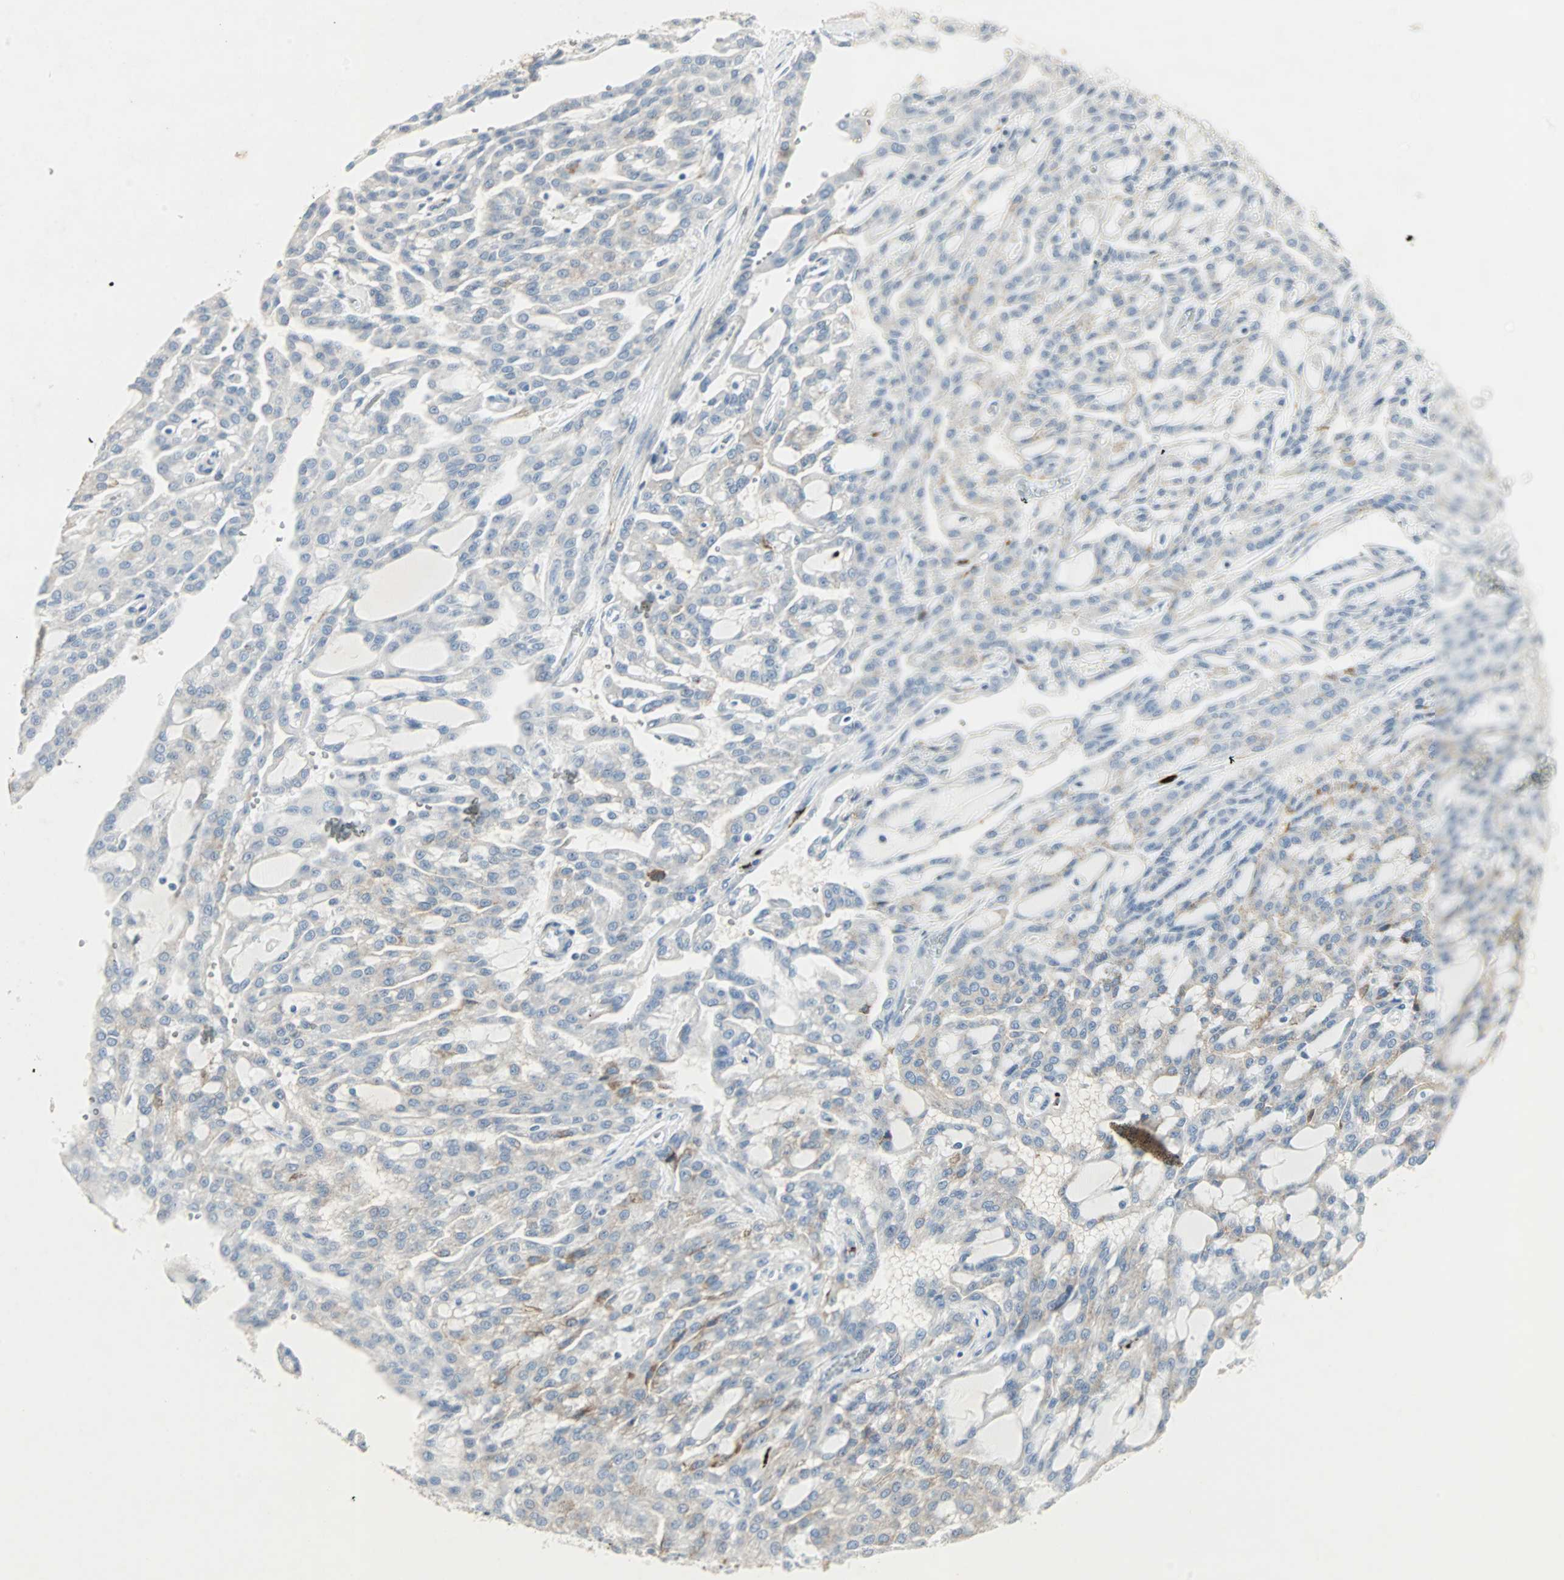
{"staining": {"intensity": "weak", "quantity": "25%-75%", "location": "cytoplasmic/membranous"}, "tissue": "renal cancer", "cell_type": "Tumor cells", "image_type": "cancer", "snomed": [{"axis": "morphology", "description": "Adenocarcinoma, NOS"}, {"axis": "topography", "description": "Kidney"}], "caption": "Immunohistochemistry histopathology image of human renal cancer (adenocarcinoma) stained for a protein (brown), which demonstrates low levels of weak cytoplasmic/membranous positivity in approximately 25%-75% of tumor cells.", "gene": "CEACAM6", "patient": {"sex": "male", "age": 63}}